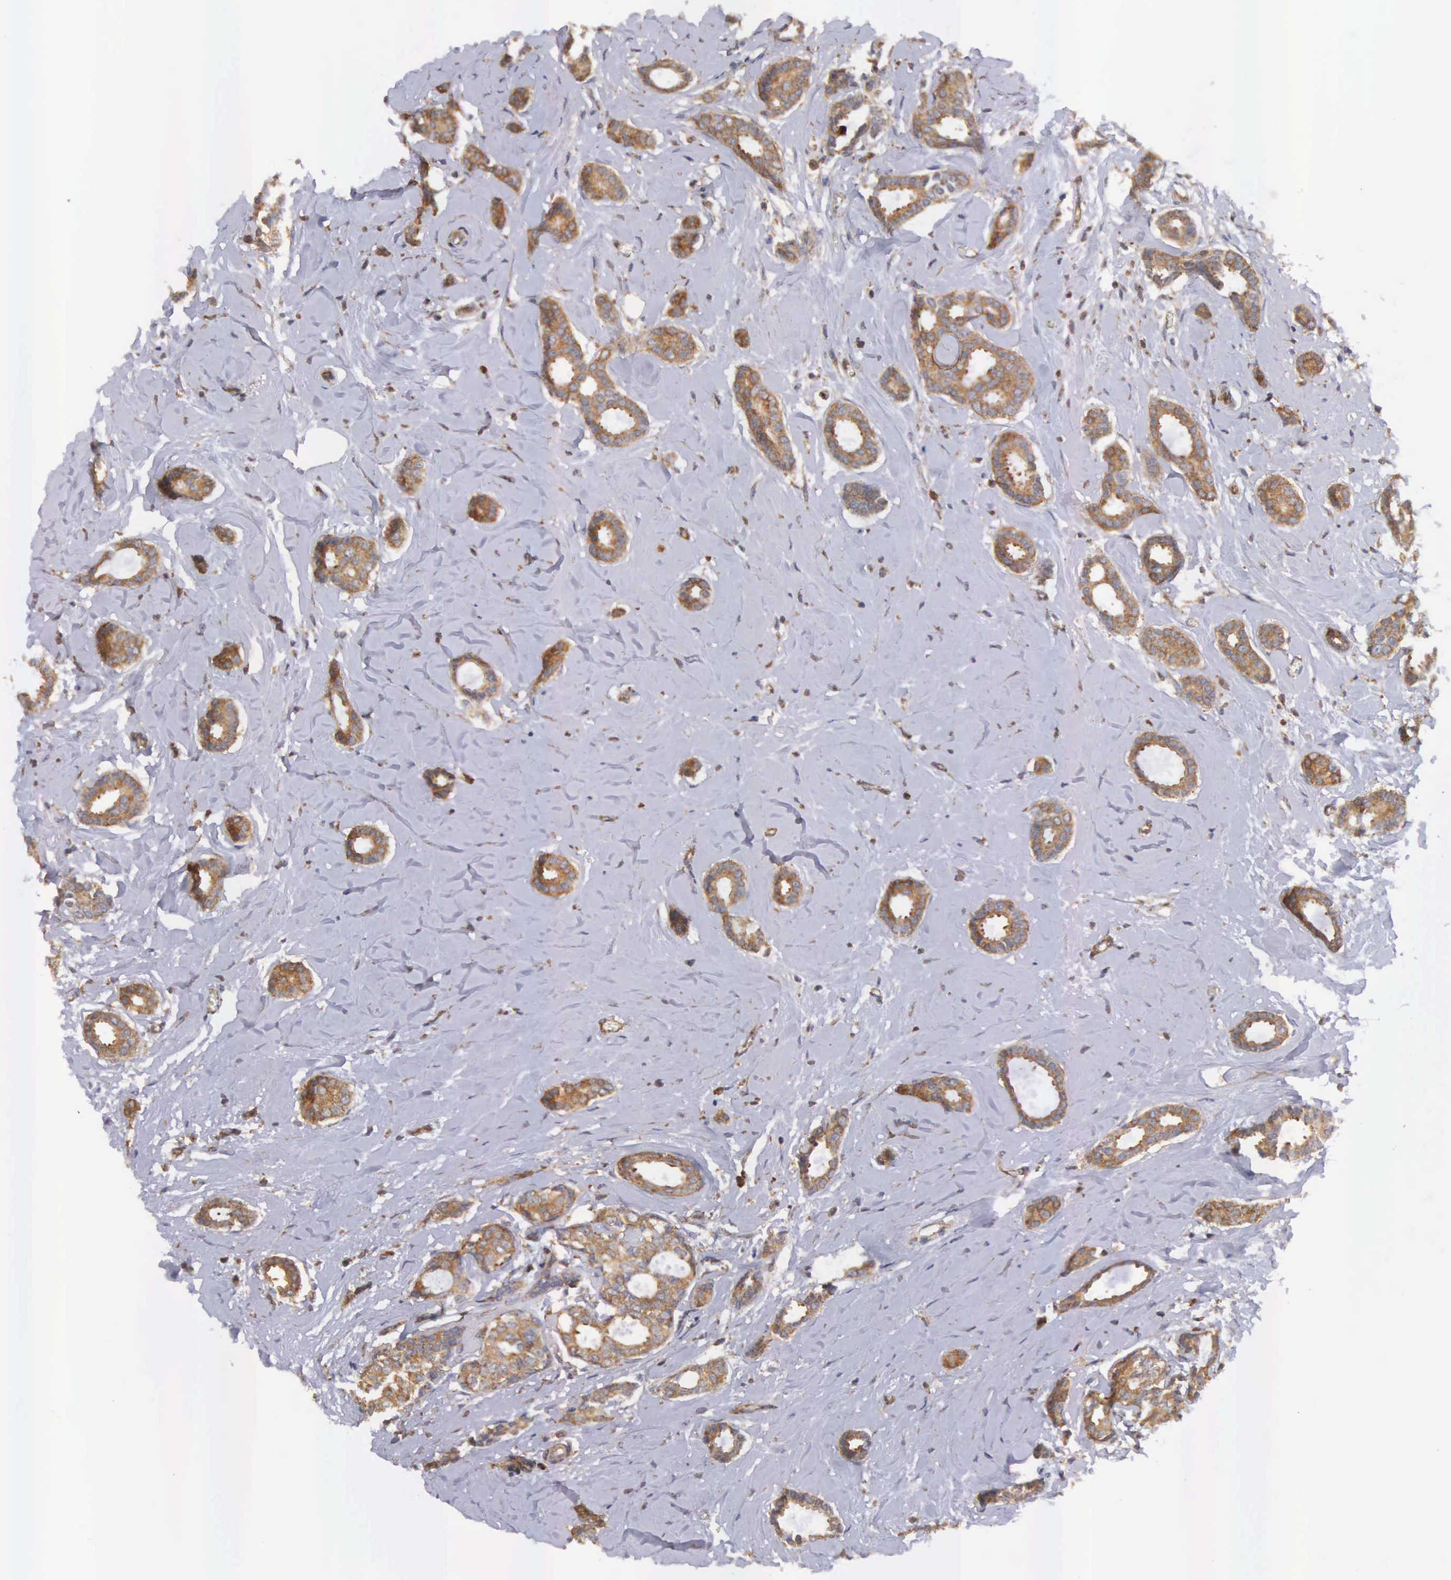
{"staining": {"intensity": "moderate", "quantity": ">75%", "location": "cytoplasmic/membranous"}, "tissue": "breast cancer", "cell_type": "Tumor cells", "image_type": "cancer", "snomed": [{"axis": "morphology", "description": "Duct carcinoma"}, {"axis": "topography", "description": "Breast"}], "caption": "Approximately >75% of tumor cells in human breast cancer reveal moderate cytoplasmic/membranous protein staining as visualized by brown immunohistochemical staining.", "gene": "DHRS1", "patient": {"sex": "female", "age": 50}}